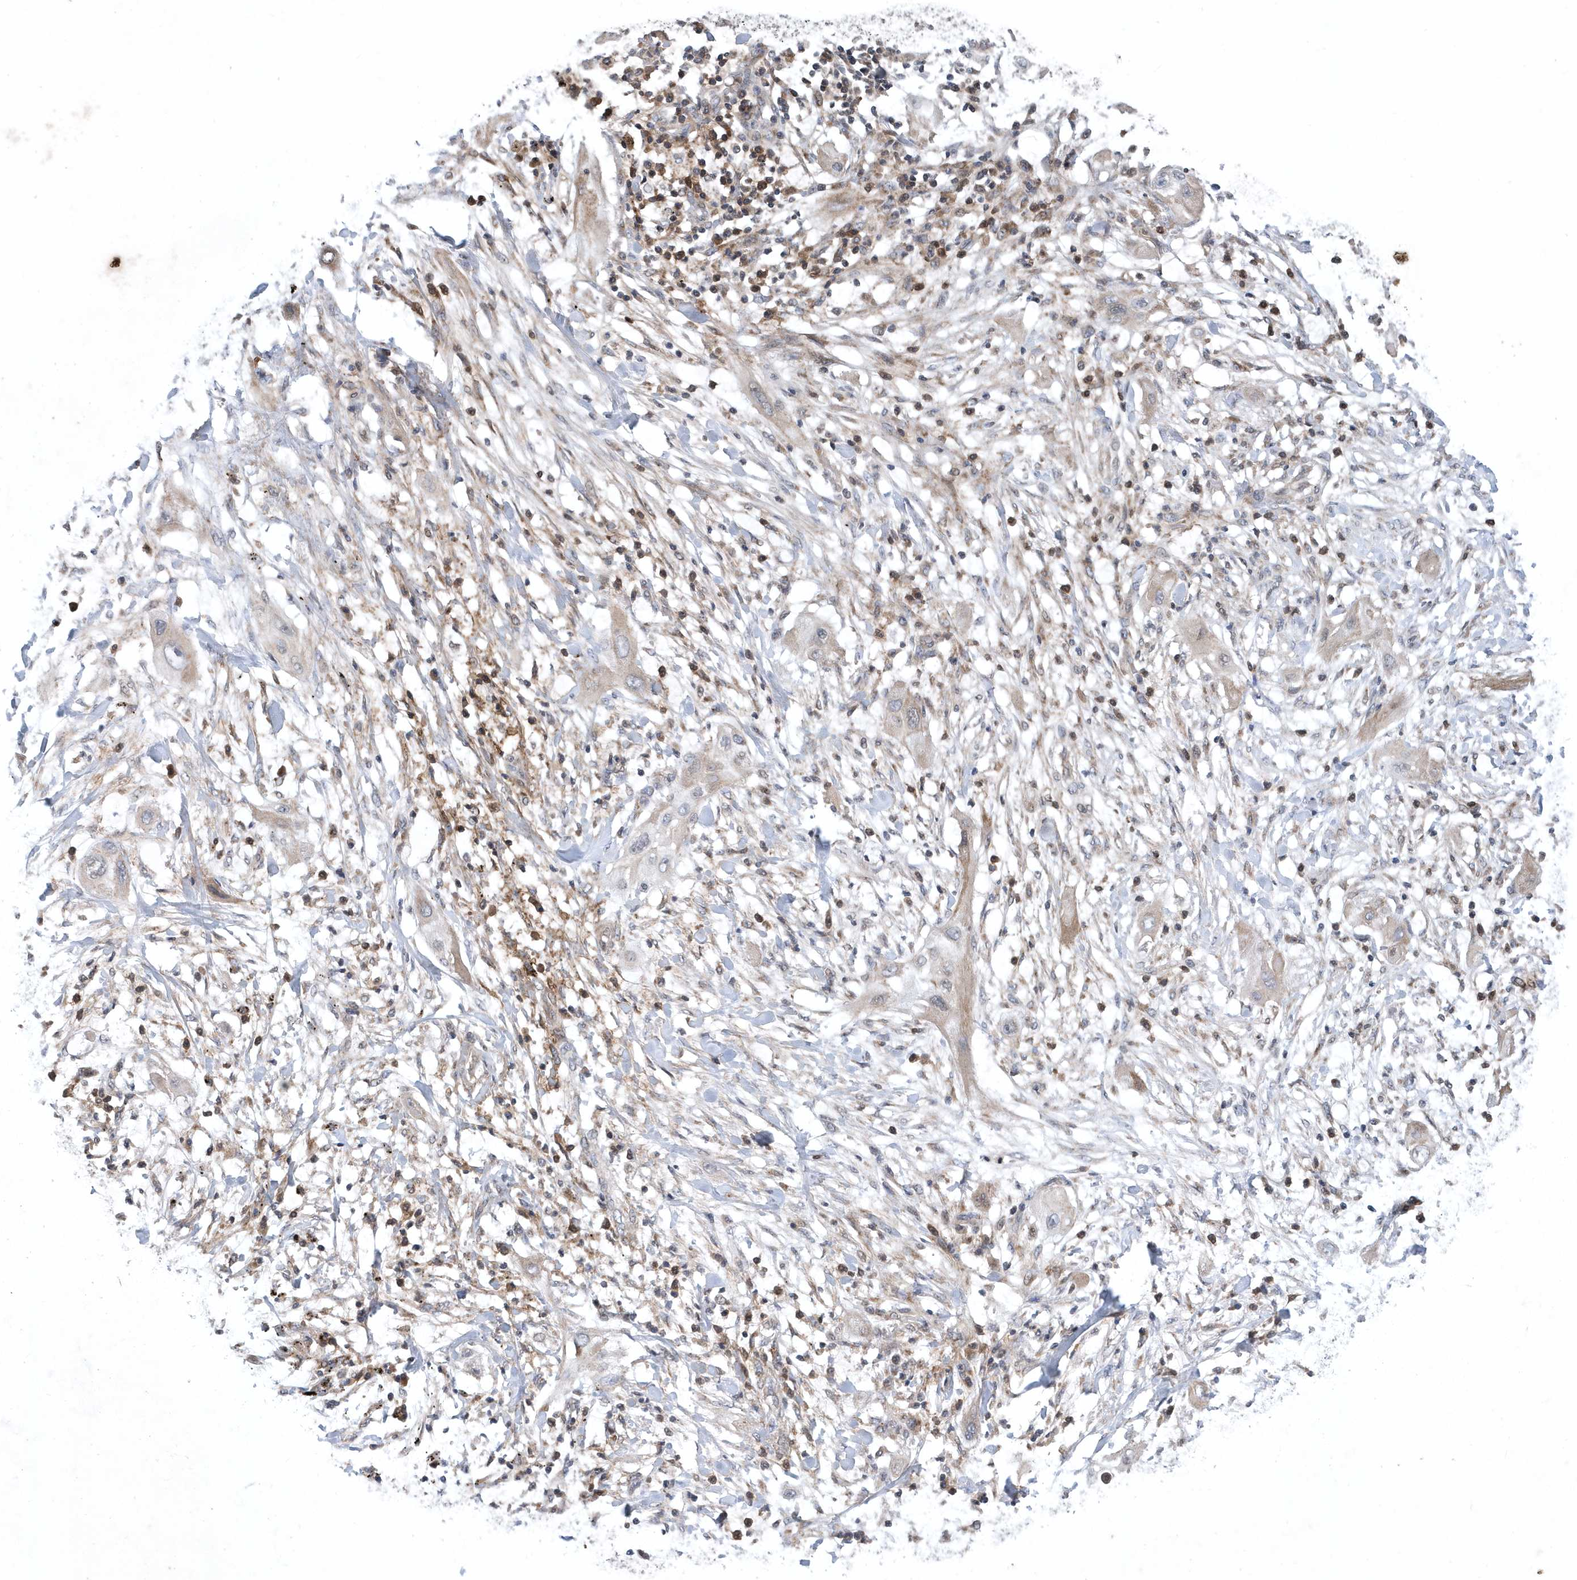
{"staining": {"intensity": "weak", "quantity": "<25%", "location": "cytoplasmic/membranous"}, "tissue": "lung cancer", "cell_type": "Tumor cells", "image_type": "cancer", "snomed": [{"axis": "morphology", "description": "Squamous cell carcinoma, NOS"}, {"axis": "topography", "description": "Lung"}], "caption": "Histopathology image shows no significant protein staining in tumor cells of lung cancer (squamous cell carcinoma).", "gene": "HMGCS1", "patient": {"sex": "female", "age": 47}}